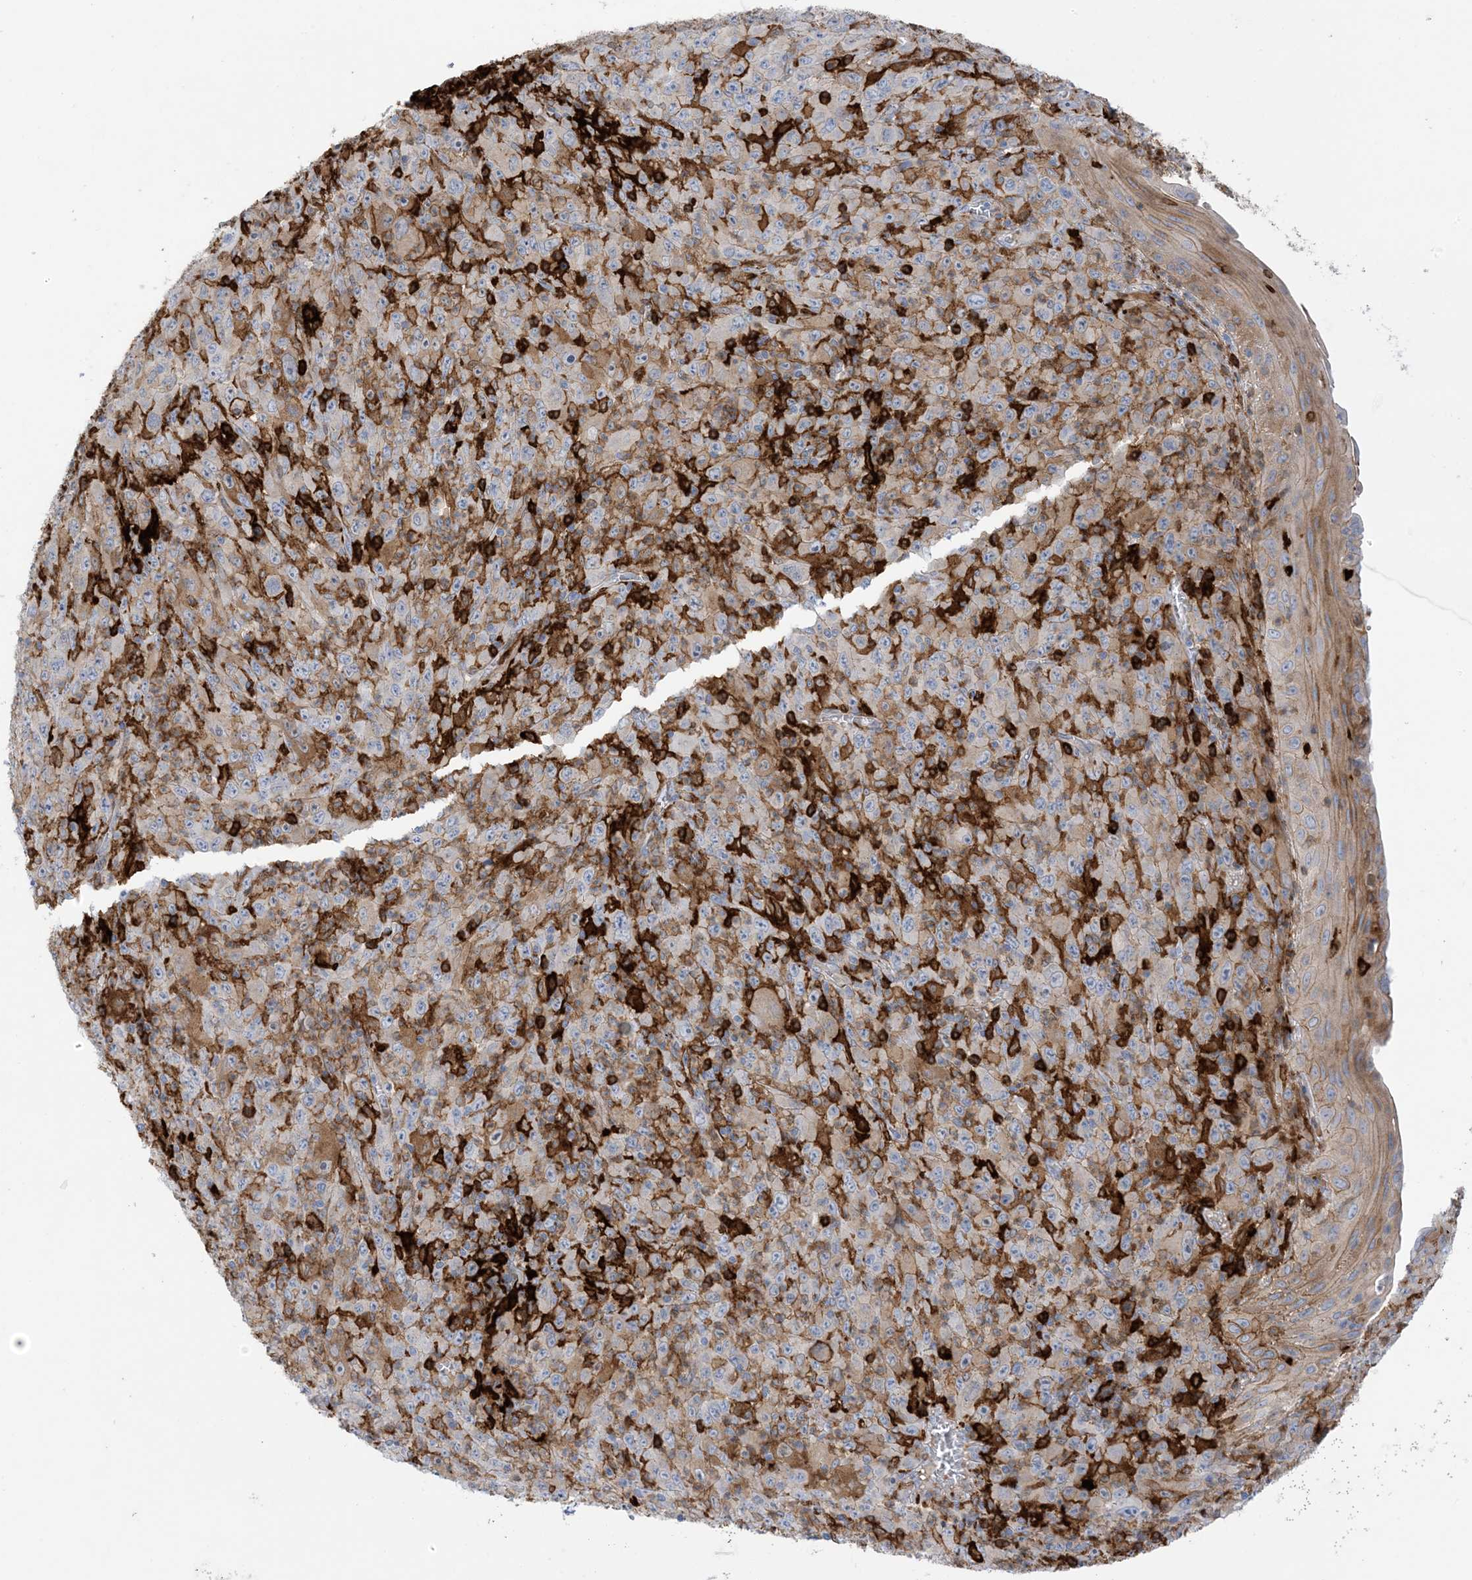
{"staining": {"intensity": "moderate", "quantity": "<25%", "location": "cytoplasmic/membranous"}, "tissue": "melanoma", "cell_type": "Tumor cells", "image_type": "cancer", "snomed": [{"axis": "morphology", "description": "Malignant melanoma, Metastatic site"}, {"axis": "topography", "description": "Skin"}], "caption": "High-power microscopy captured an immunohistochemistry (IHC) photomicrograph of melanoma, revealing moderate cytoplasmic/membranous expression in about <25% of tumor cells.", "gene": "ICMT", "patient": {"sex": "female", "age": 56}}